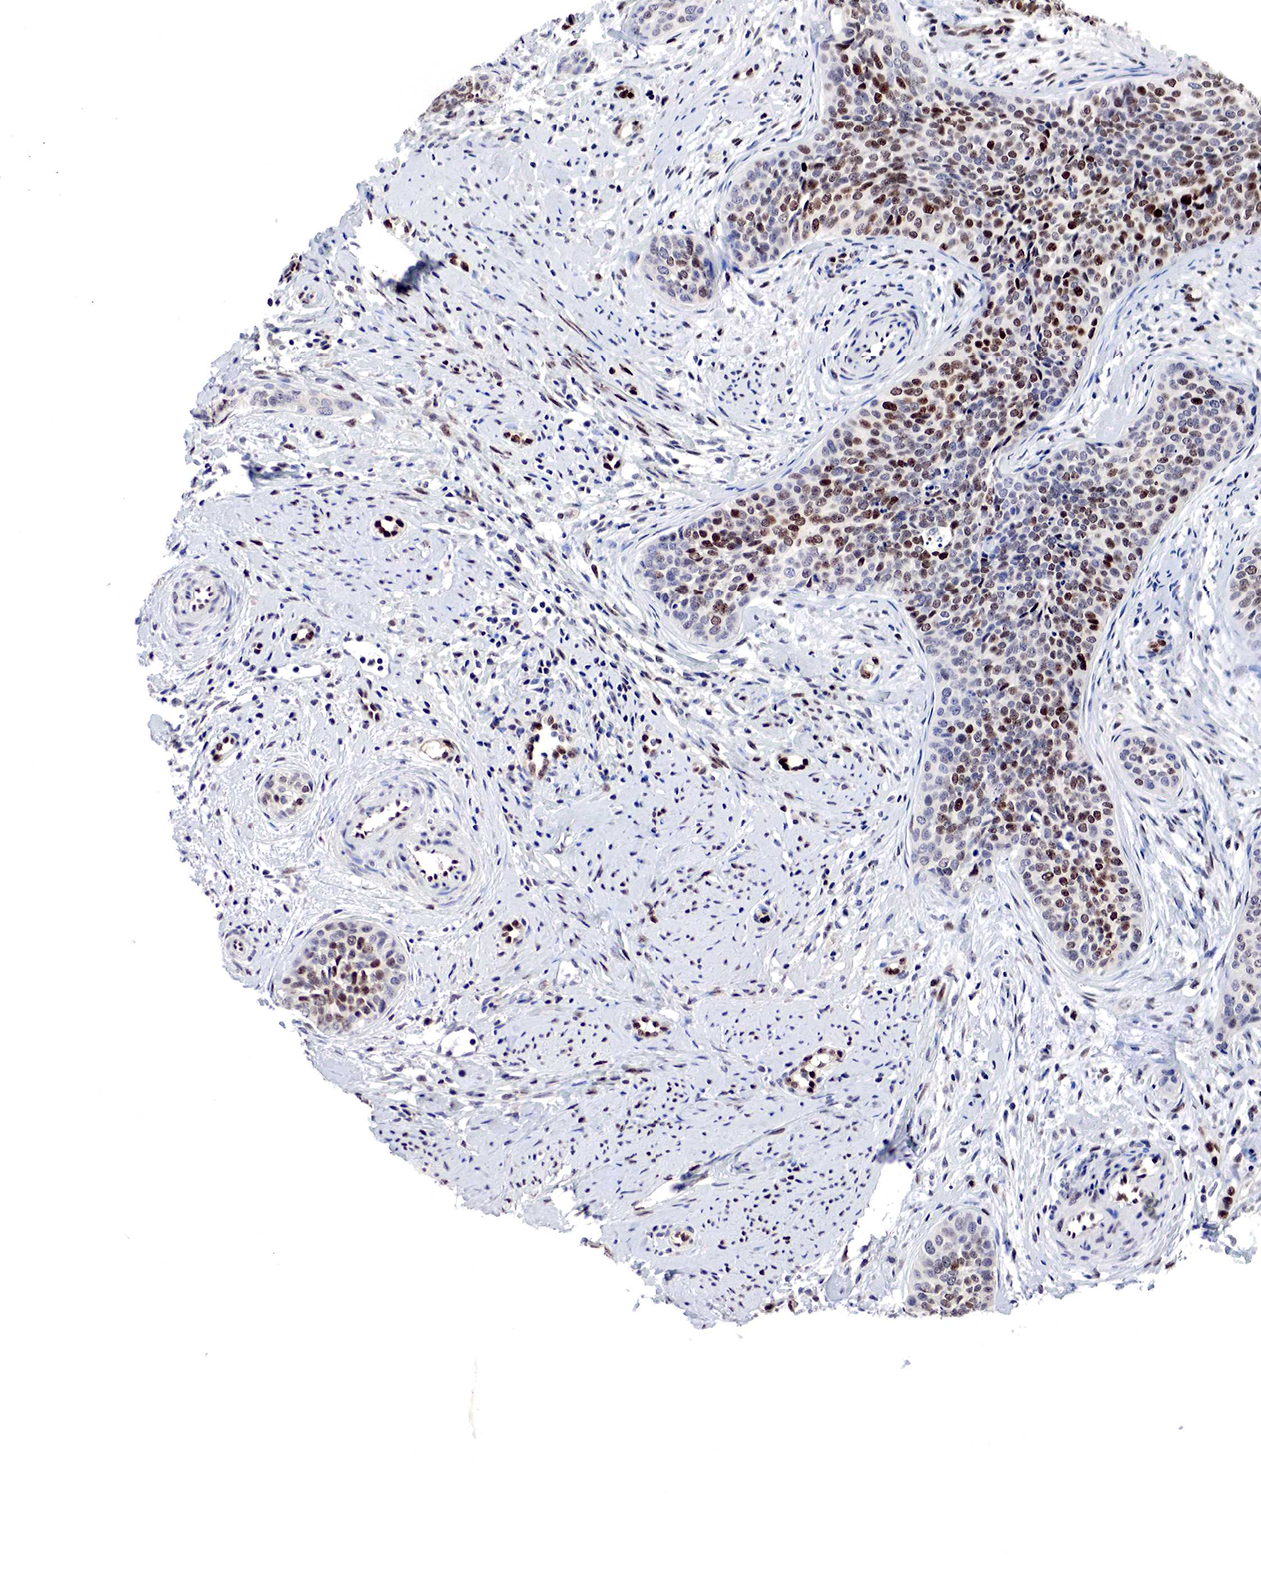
{"staining": {"intensity": "strong", "quantity": ">75%", "location": "nuclear"}, "tissue": "cervical cancer", "cell_type": "Tumor cells", "image_type": "cancer", "snomed": [{"axis": "morphology", "description": "Squamous cell carcinoma, NOS"}, {"axis": "topography", "description": "Cervix"}], "caption": "Cervical squamous cell carcinoma stained with DAB immunohistochemistry (IHC) shows high levels of strong nuclear staining in approximately >75% of tumor cells.", "gene": "DACH2", "patient": {"sex": "female", "age": 34}}